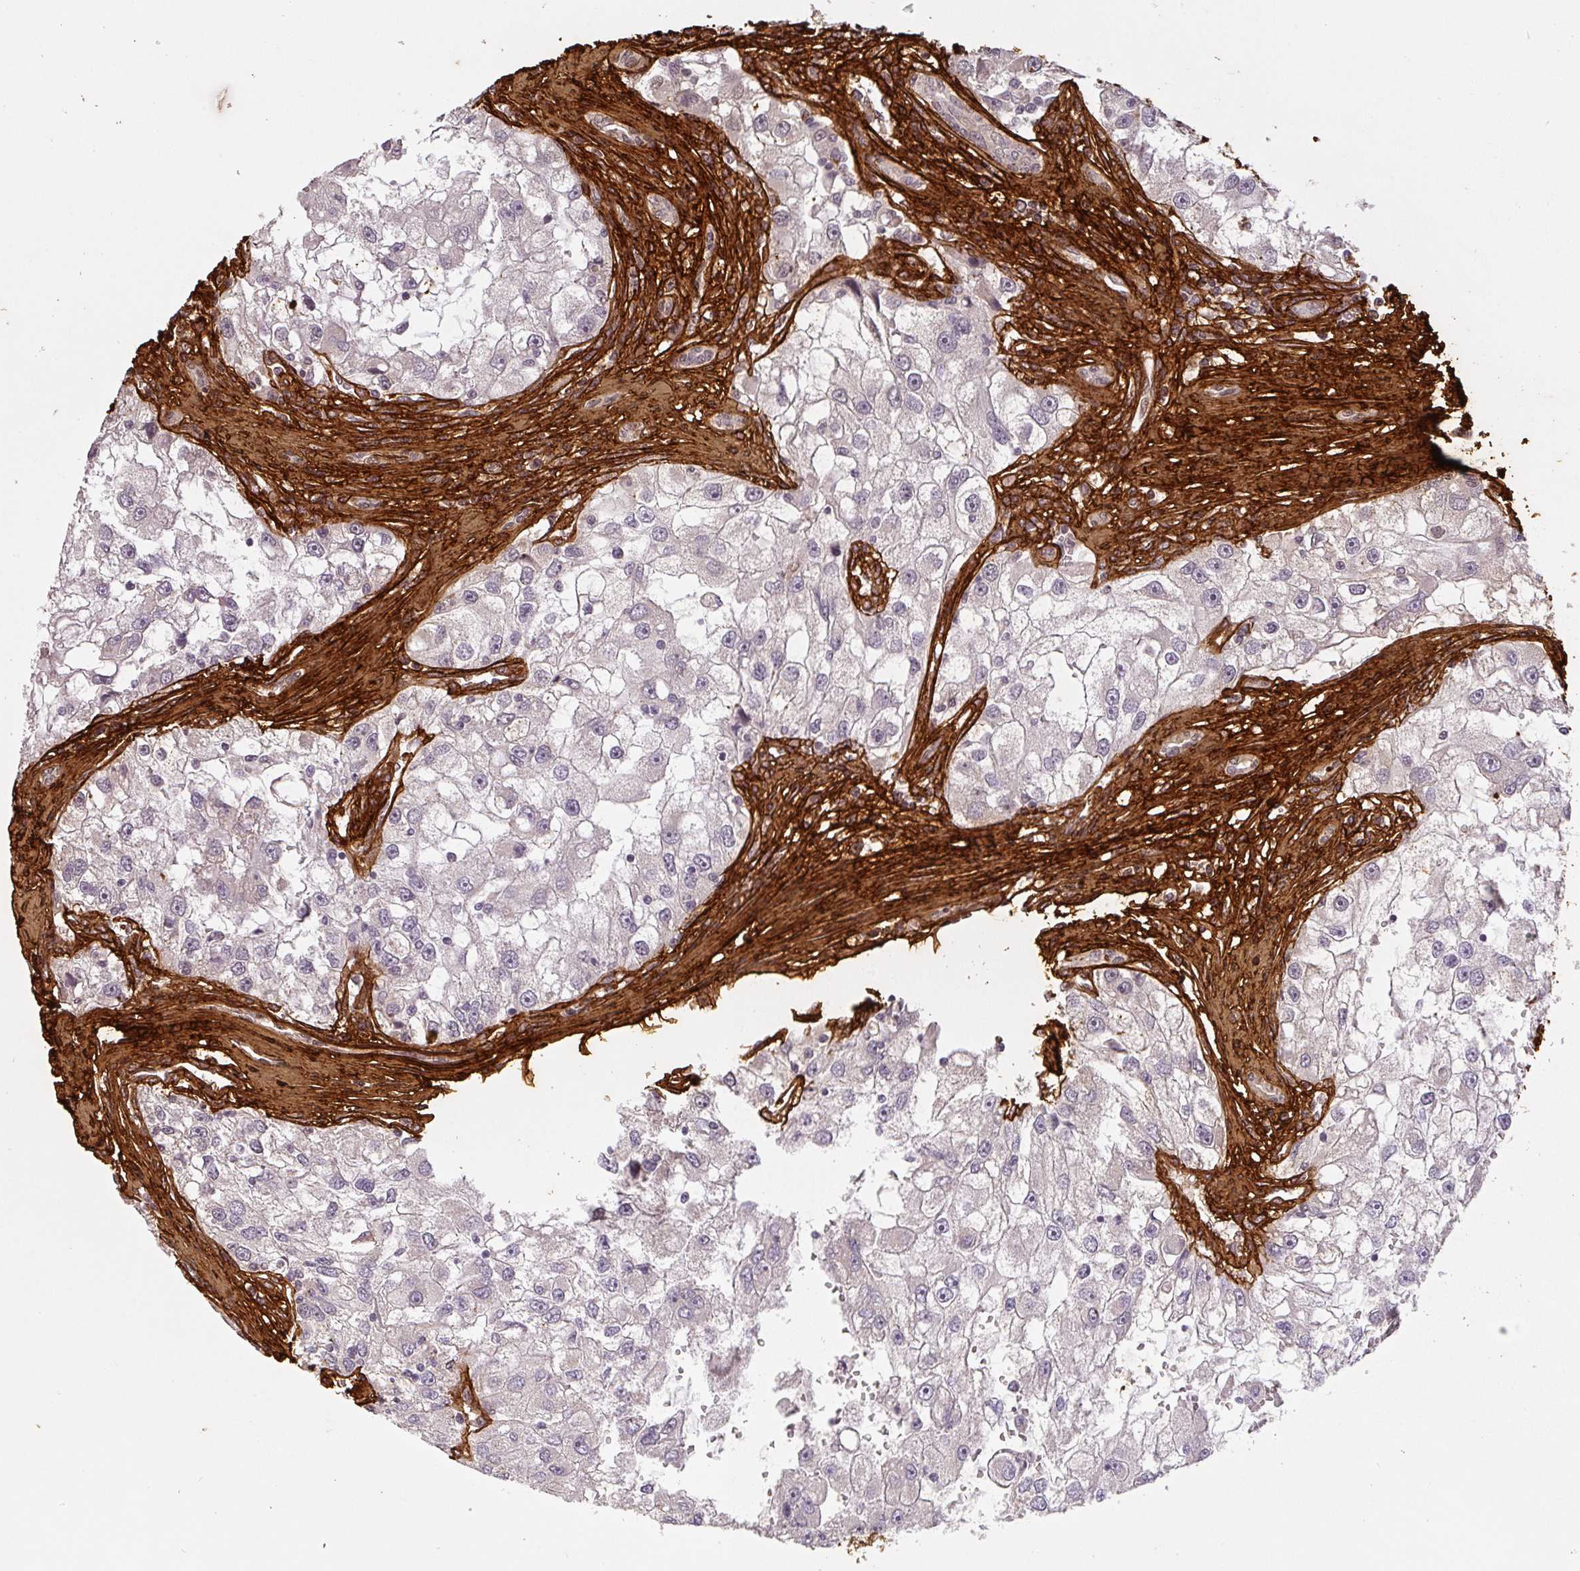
{"staining": {"intensity": "negative", "quantity": "none", "location": "none"}, "tissue": "renal cancer", "cell_type": "Tumor cells", "image_type": "cancer", "snomed": [{"axis": "morphology", "description": "Adenocarcinoma, NOS"}, {"axis": "topography", "description": "Kidney"}], "caption": "Image shows no significant protein expression in tumor cells of renal cancer.", "gene": "COL3A1", "patient": {"sex": "male", "age": 63}}